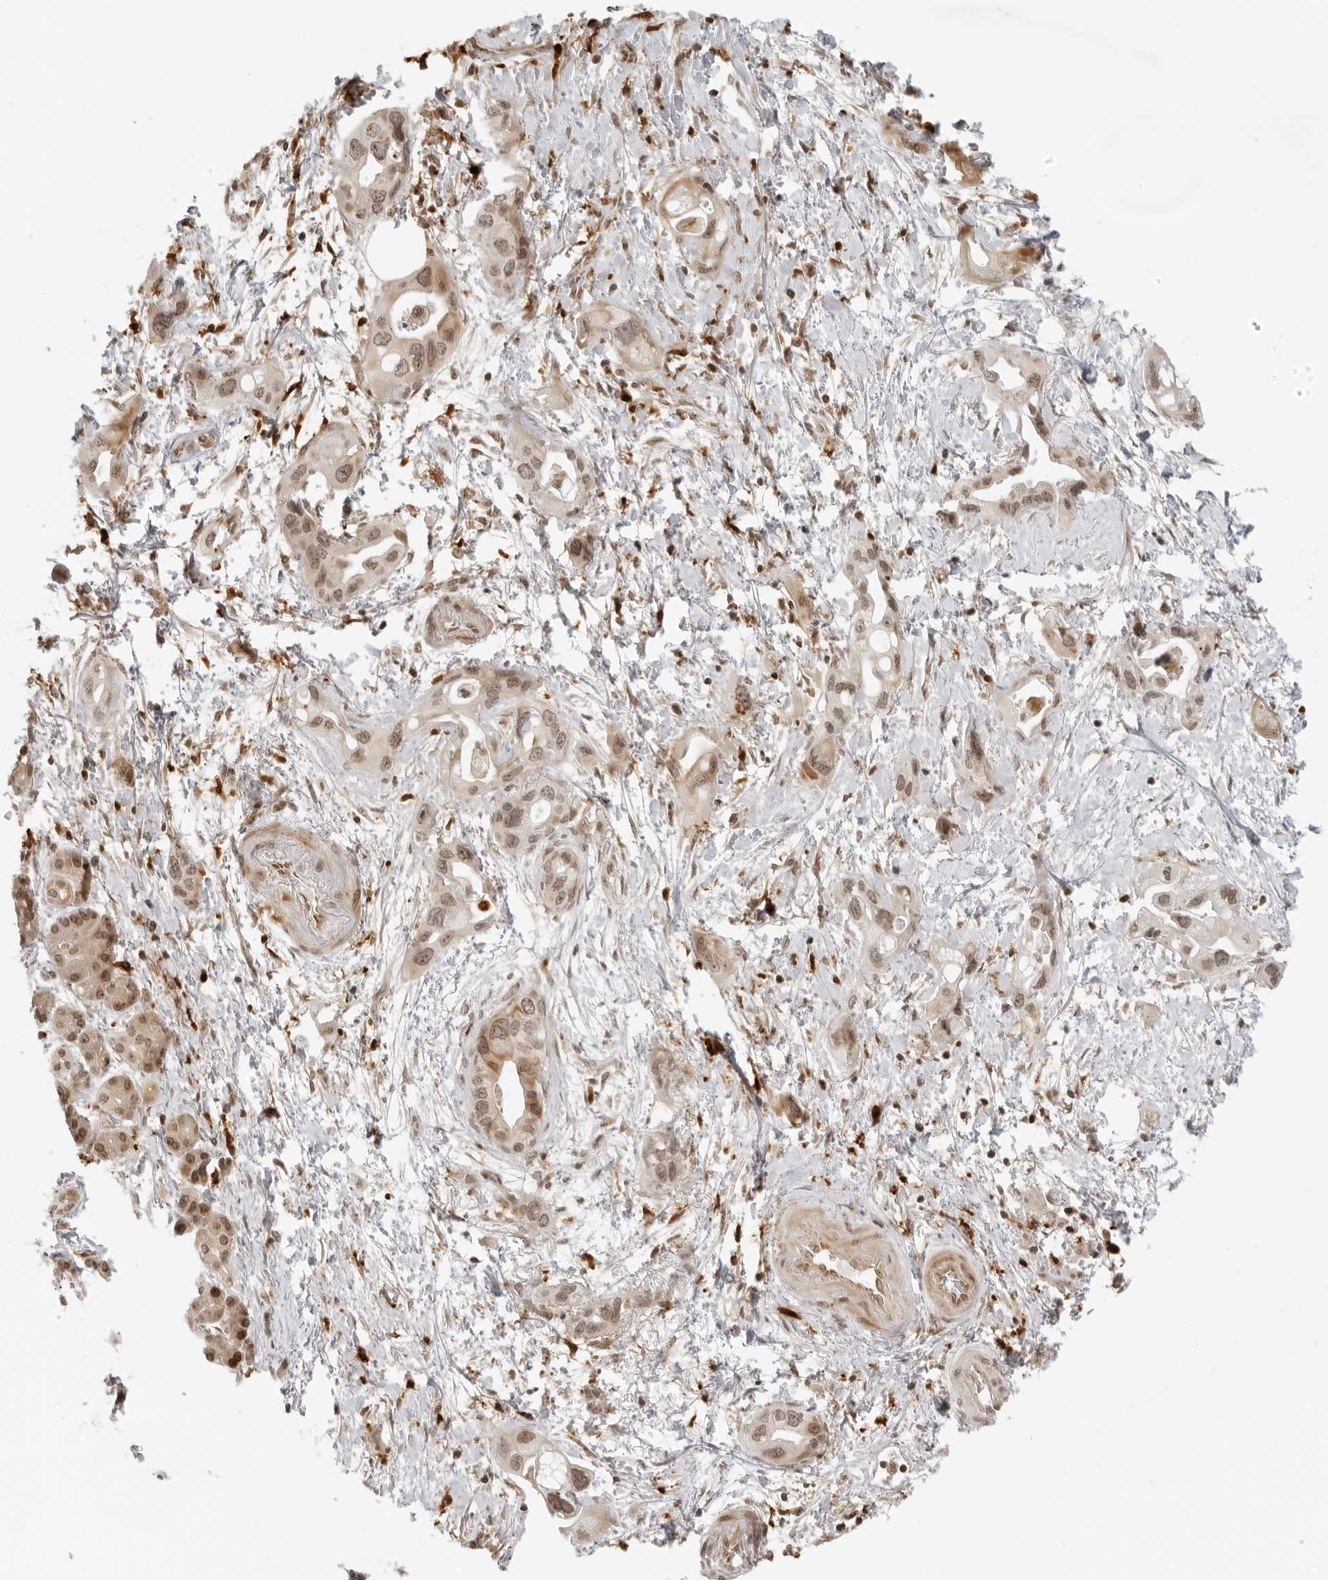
{"staining": {"intensity": "moderate", "quantity": ">75%", "location": "cytoplasmic/membranous,nuclear"}, "tissue": "pancreatic cancer", "cell_type": "Tumor cells", "image_type": "cancer", "snomed": [{"axis": "morphology", "description": "Adenocarcinoma, NOS"}, {"axis": "topography", "description": "Pancreas"}], "caption": "Moderate cytoplasmic/membranous and nuclear expression for a protein is present in approximately >75% of tumor cells of pancreatic cancer (adenocarcinoma) using IHC.", "gene": "ZNF407", "patient": {"sex": "female", "age": 77}}